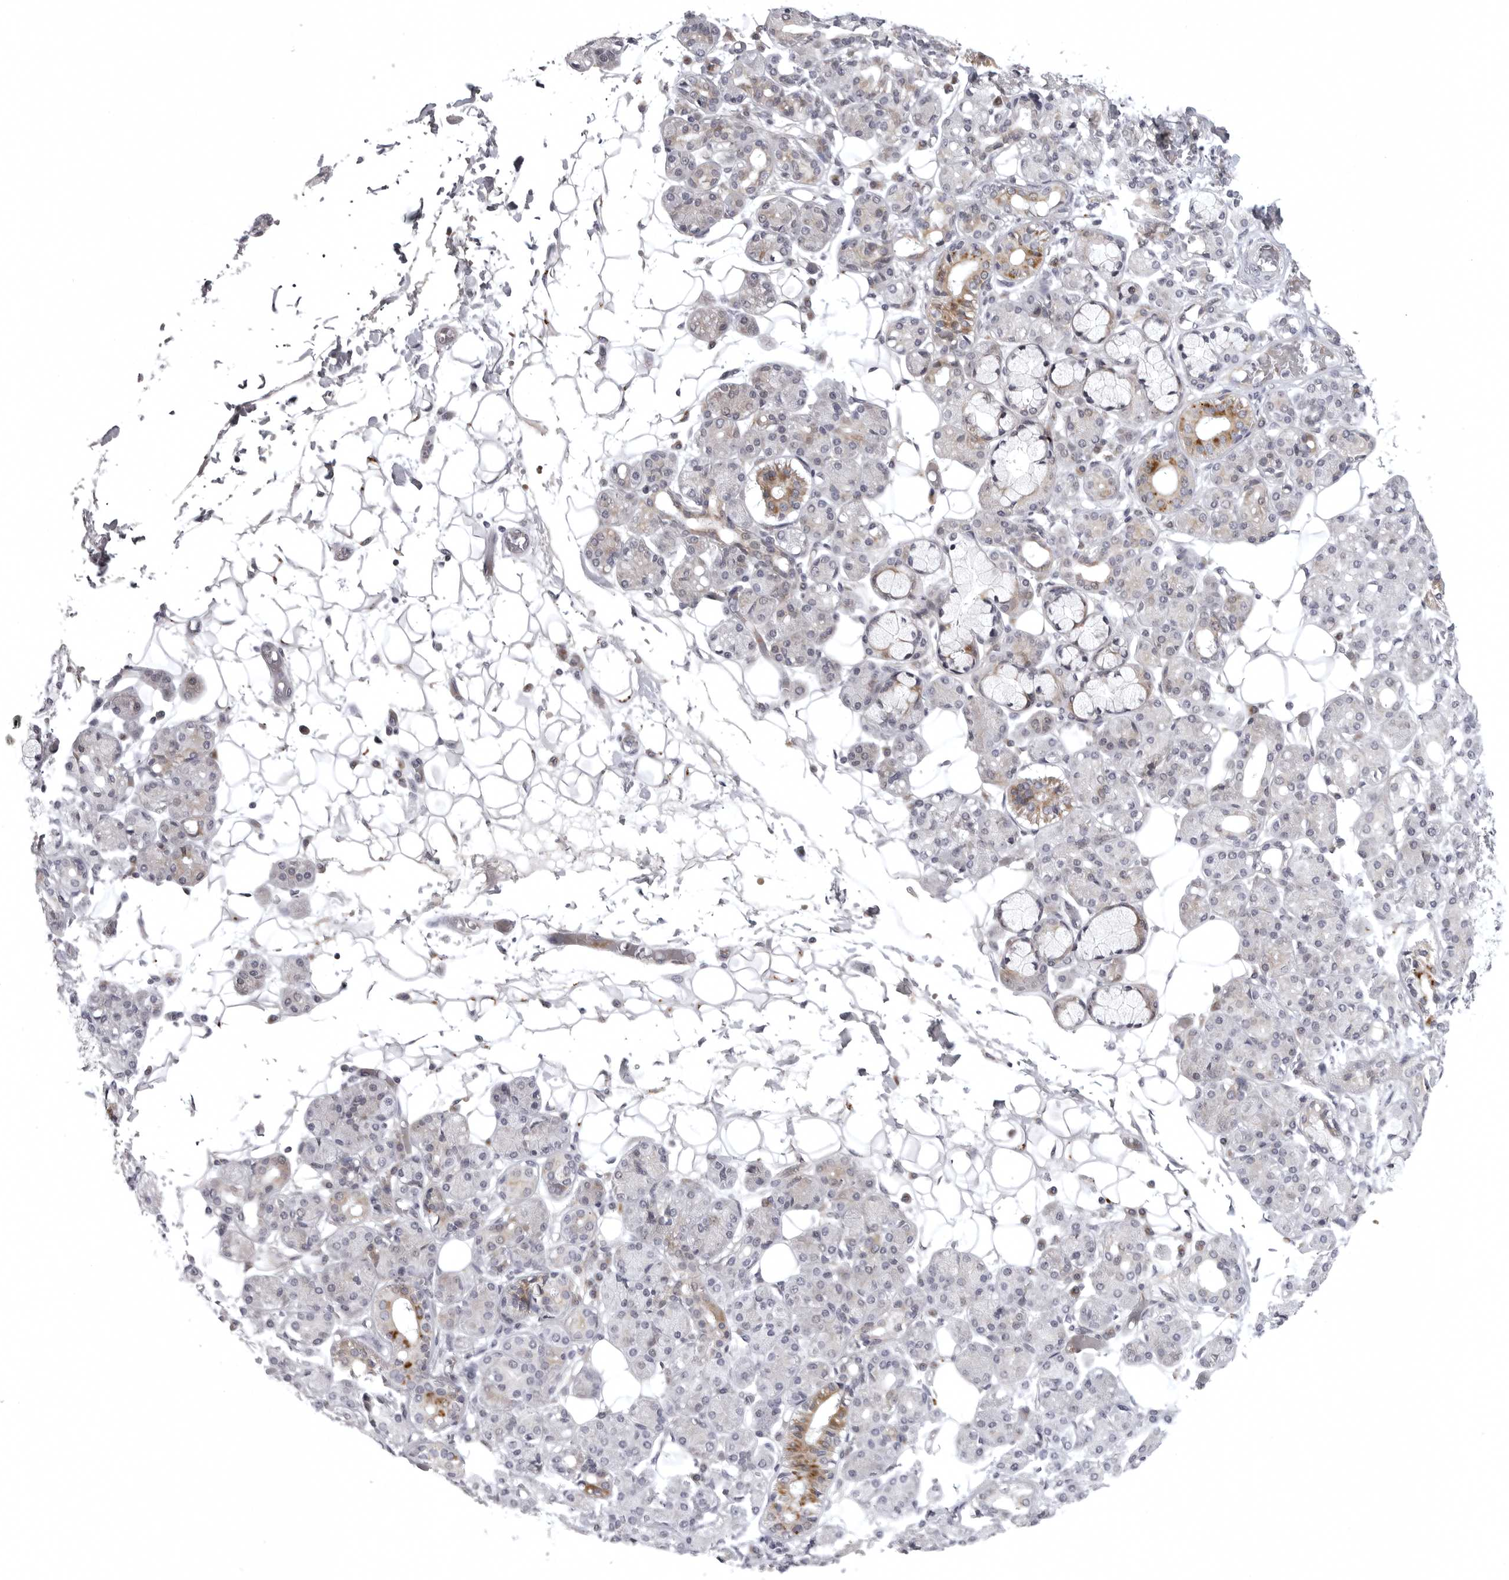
{"staining": {"intensity": "moderate", "quantity": "<25%", "location": "cytoplasmic/membranous"}, "tissue": "salivary gland", "cell_type": "Glandular cells", "image_type": "normal", "snomed": [{"axis": "morphology", "description": "Normal tissue, NOS"}, {"axis": "topography", "description": "Salivary gland"}], "caption": "Salivary gland stained with immunohistochemistry exhibits moderate cytoplasmic/membranous staining in approximately <25% of glandular cells. (DAB = brown stain, brightfield microscopy at high magnification).", "gene": "CD300LD", "patient": {"sex": "male", "age": 63}}